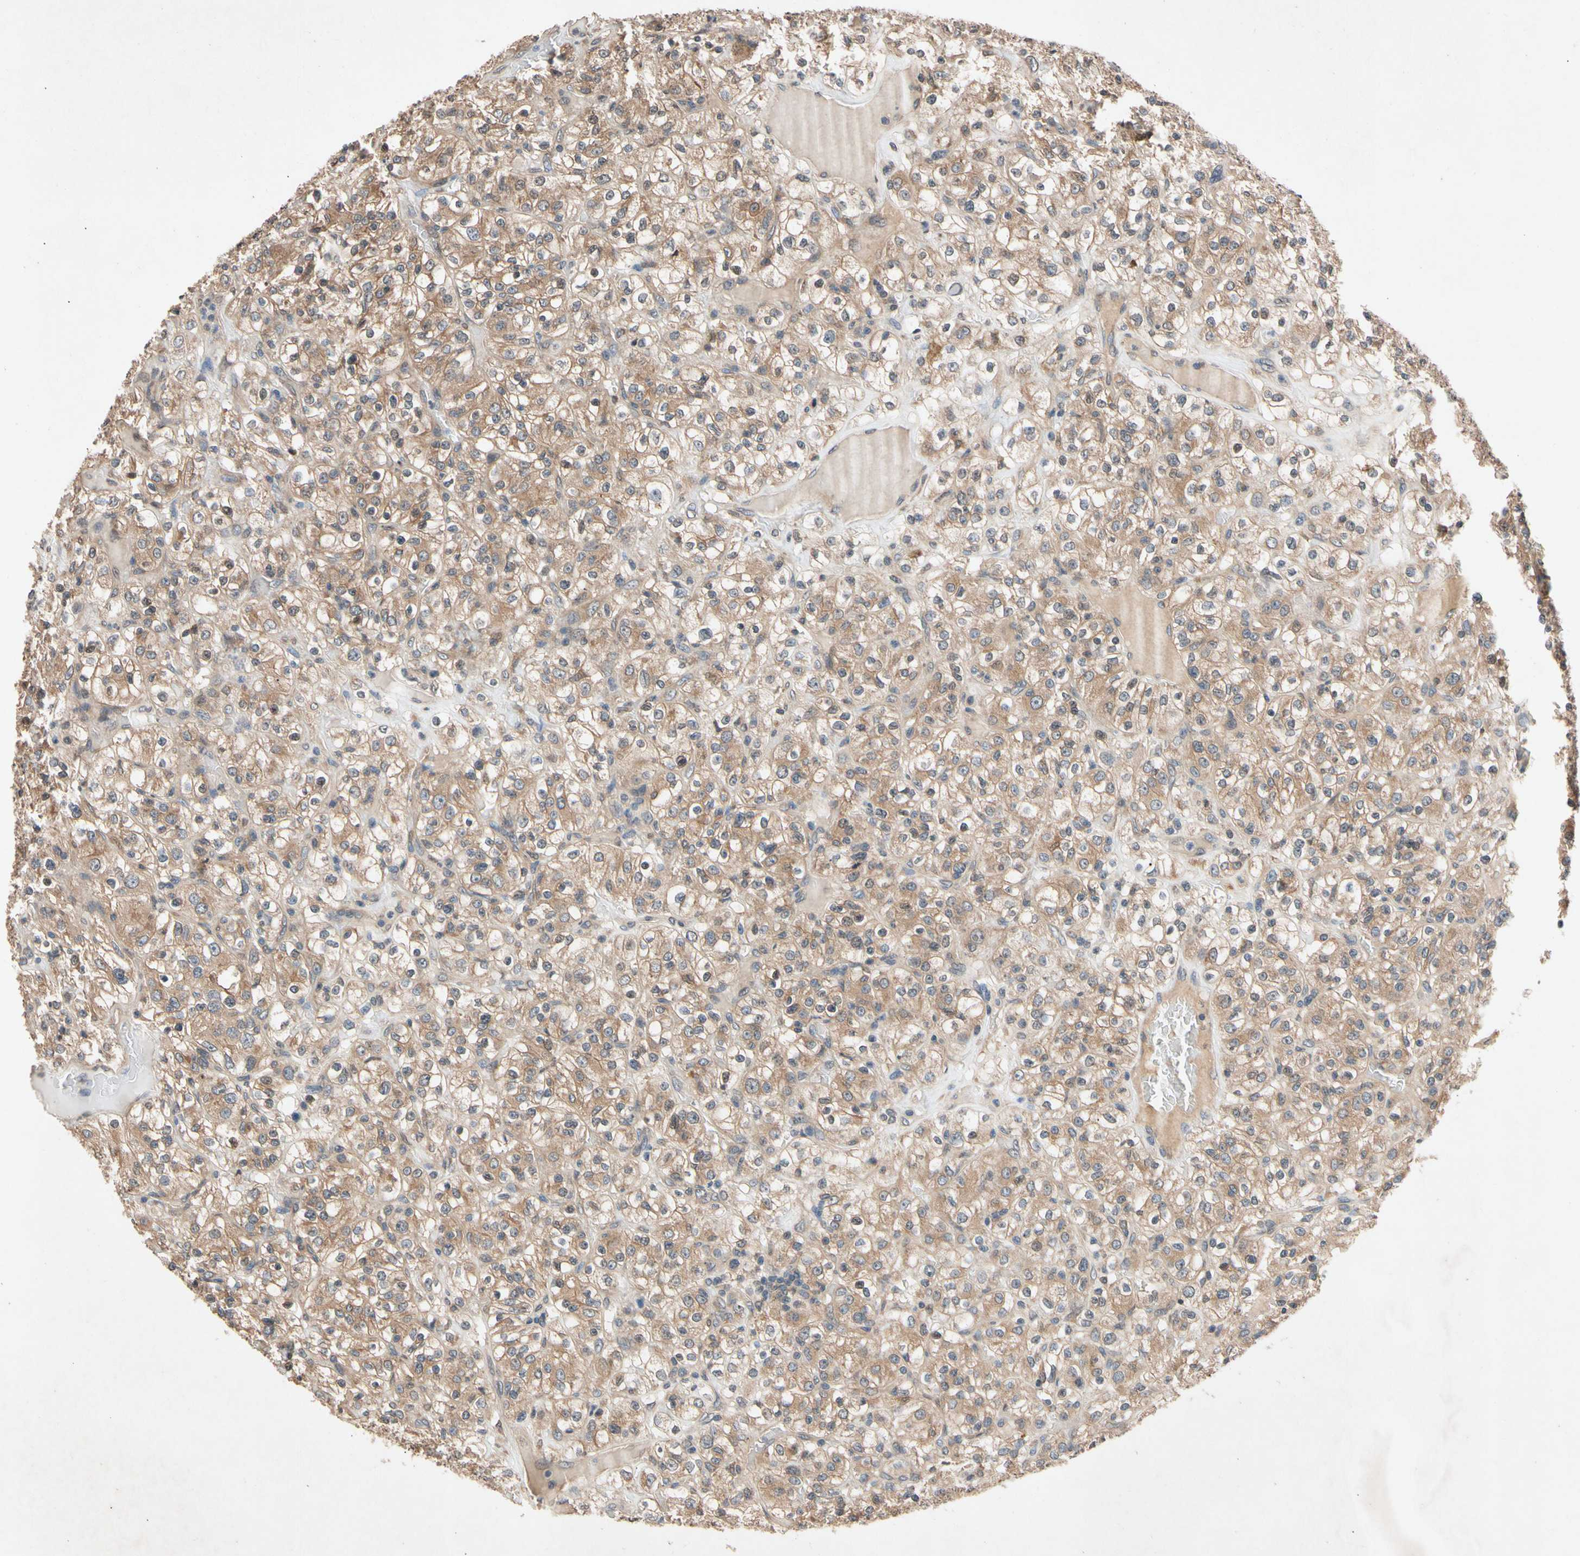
{"staining": {"intensity": "moderate", "quantity": ">75%", "location": "cytoplasmic/membranous"}, "tissue": "renal cancer", "cell_type": "Tumor cells", "image_type": "cancer", "snomed": [{"axis": "morphology", "description": "Normal tissue, NOS"}, {"axis": "morphology", "description": "Adenocarcinoma, NOS"}, {"axis": "topography", "description": "Kidney"}], "caption": "Renal cancer stained with DAB (3,3'-diaminobenzidine) immunohistochemistry displays medium levels of moderate cytoplasmic/membranous positivity in about >75% of tumor cells.", "gene": "PRDX4", "patient": {"sex": "female", "age": 72}}